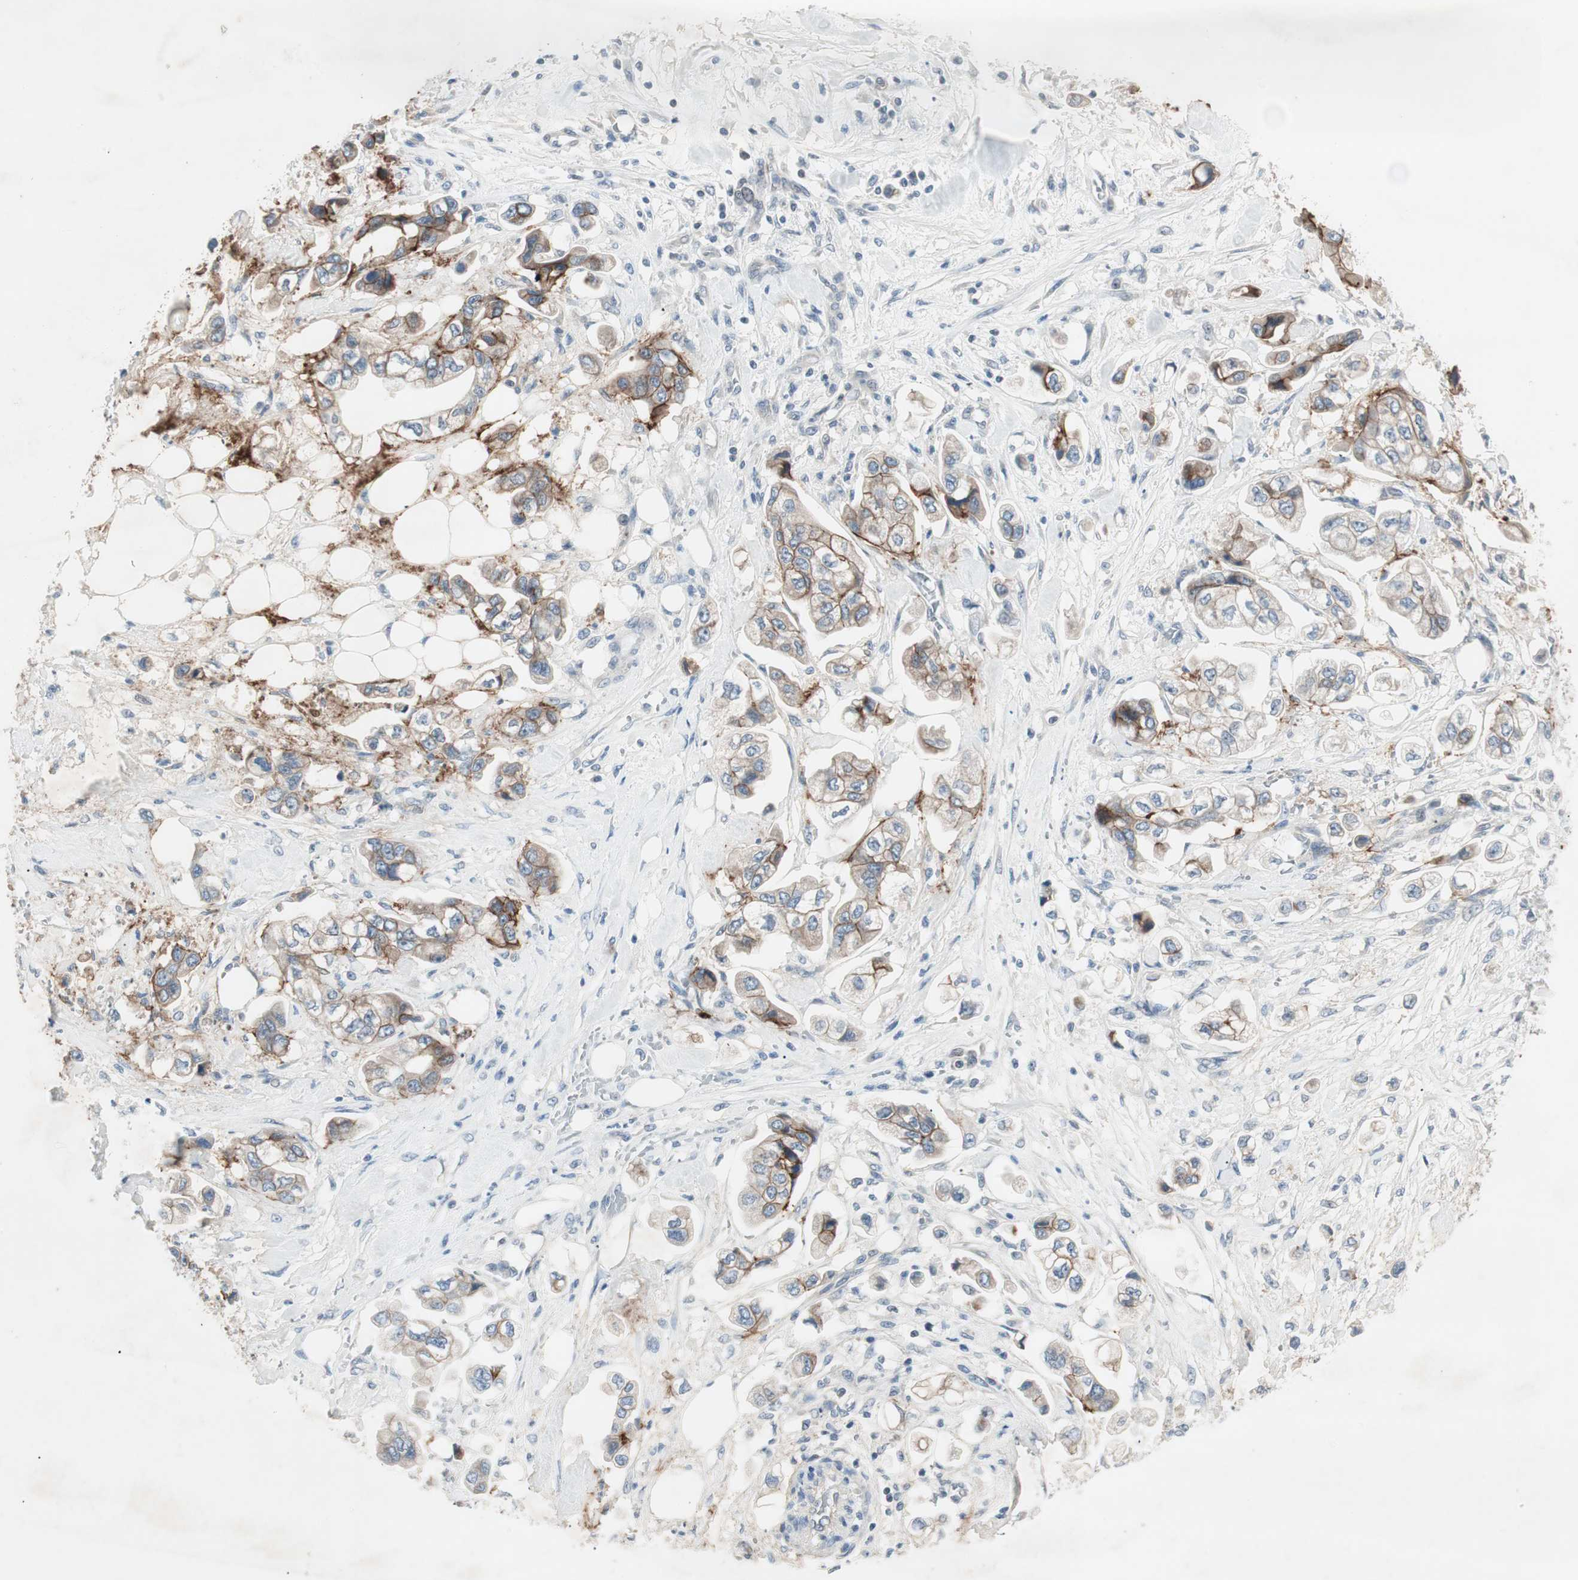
{"staining": {"intensity": "moderate", "quantity": "25%-75%", "location": "cytoplasmic/membranous"}, "tissue": "stomach cancer", "cell_type": "Tumor cells", "image_type": "cancer", "snomed": [{"axis": "morphology", "description": "Adenocarcinoma, NOS"}, {"axis": "topography", "description": "Stomach"}], "caption": "A micrograph of human stomach cancer (adenocarcinoma) stained for a protein exhibits moderate cytoplasmic/membranous brown staining in tumor cells.", "gene": "ITGB4", "patient": {"sex": "male", "age": 62}}